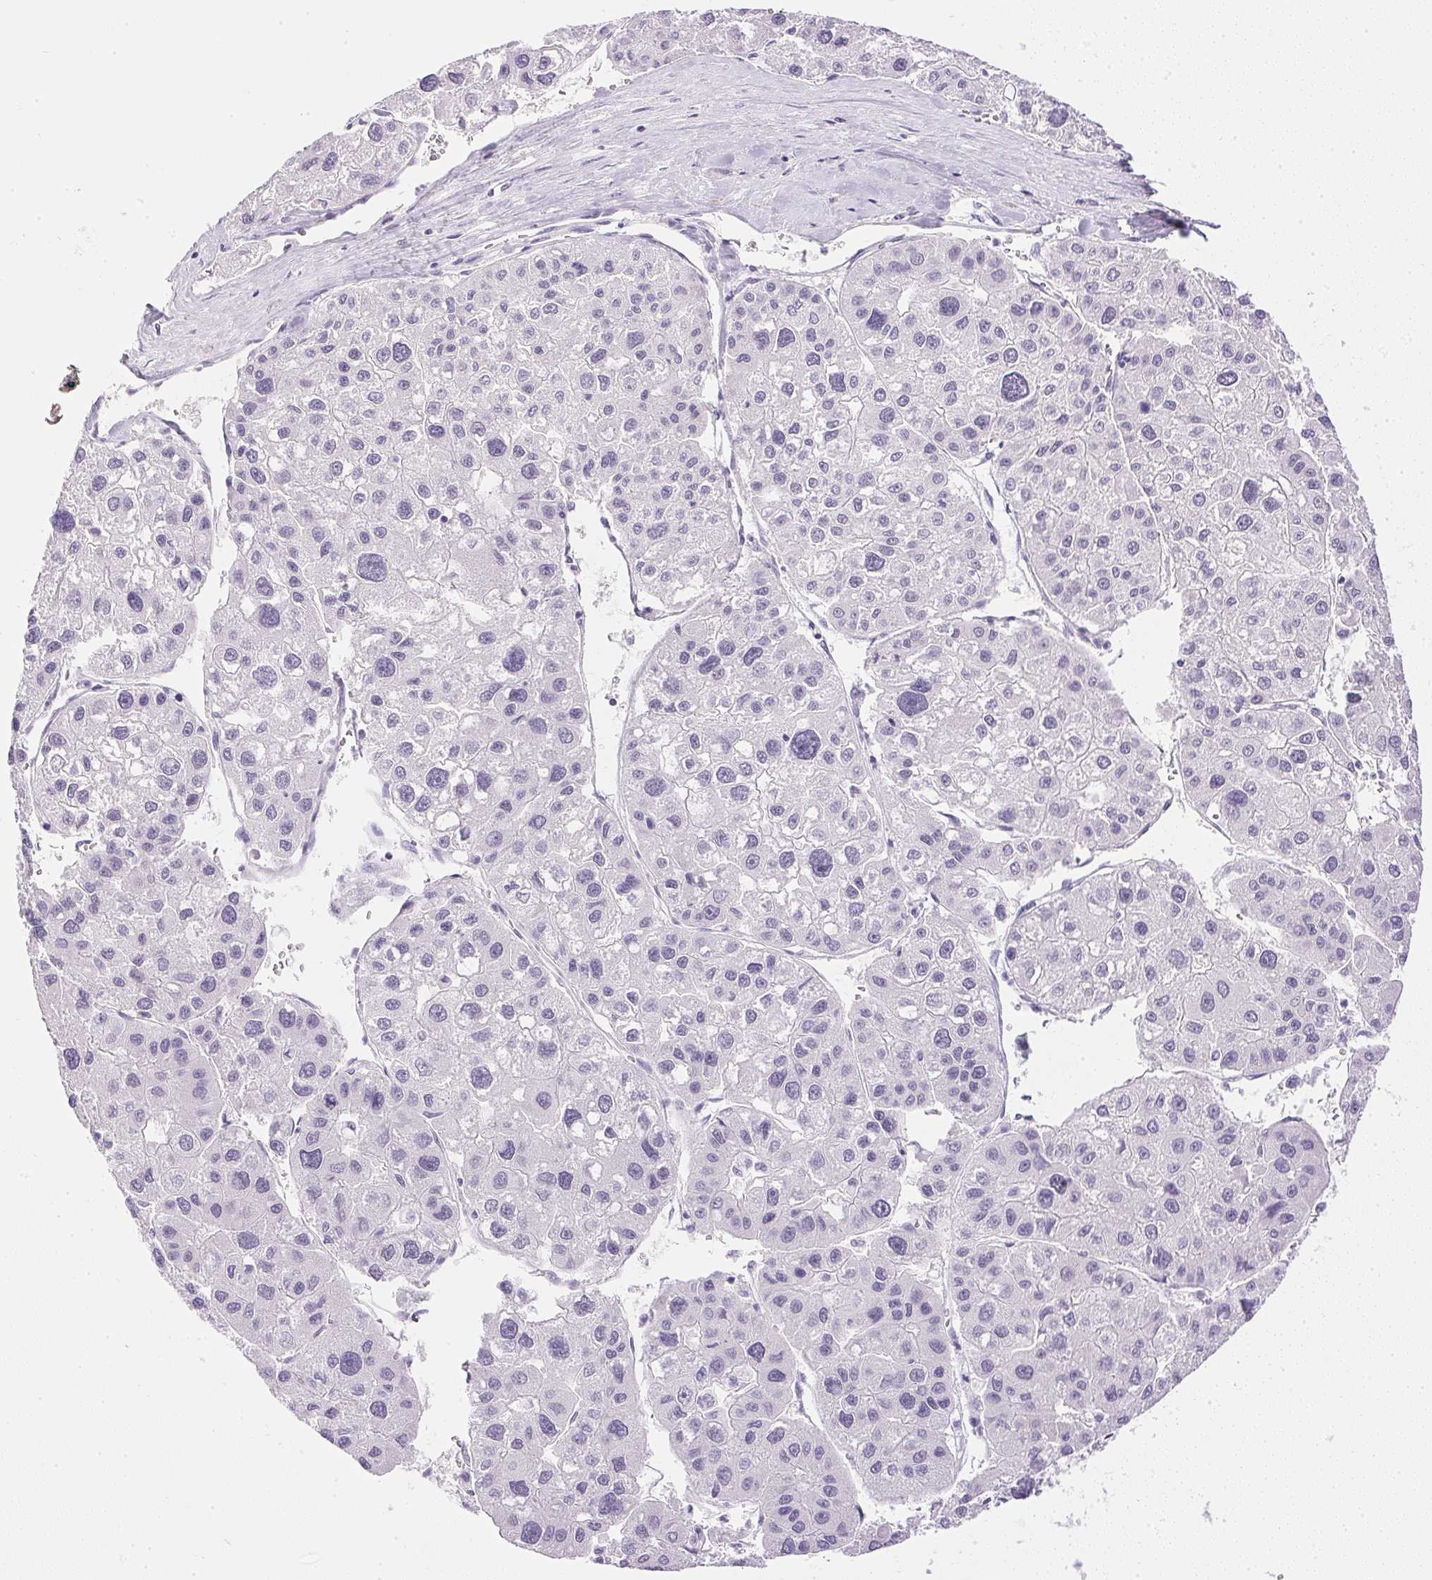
{"staining": {"intensity": "negative", "quantity": "none", "location": "none"}, "tissue": "liver cancer", "cell_type": "Tumor cells", "image_type": "cancer", "snomed": [{"axis": "morphology", "description": "Carcinoma, Hepatocellular, NOS"}, {"axis": "topography", "description": "Liver"}], "caption": "Immunohistochemistry (IHC) micrograph of human hepatocellular carcinoma (liver) stained for a protein (brown), which shows no positivity in tumor cells. (DAB IHC visualized using brightfield microscopy, high magnification).", "gene": "CPB1", "patient": {"sex": "male", "age": 73}}